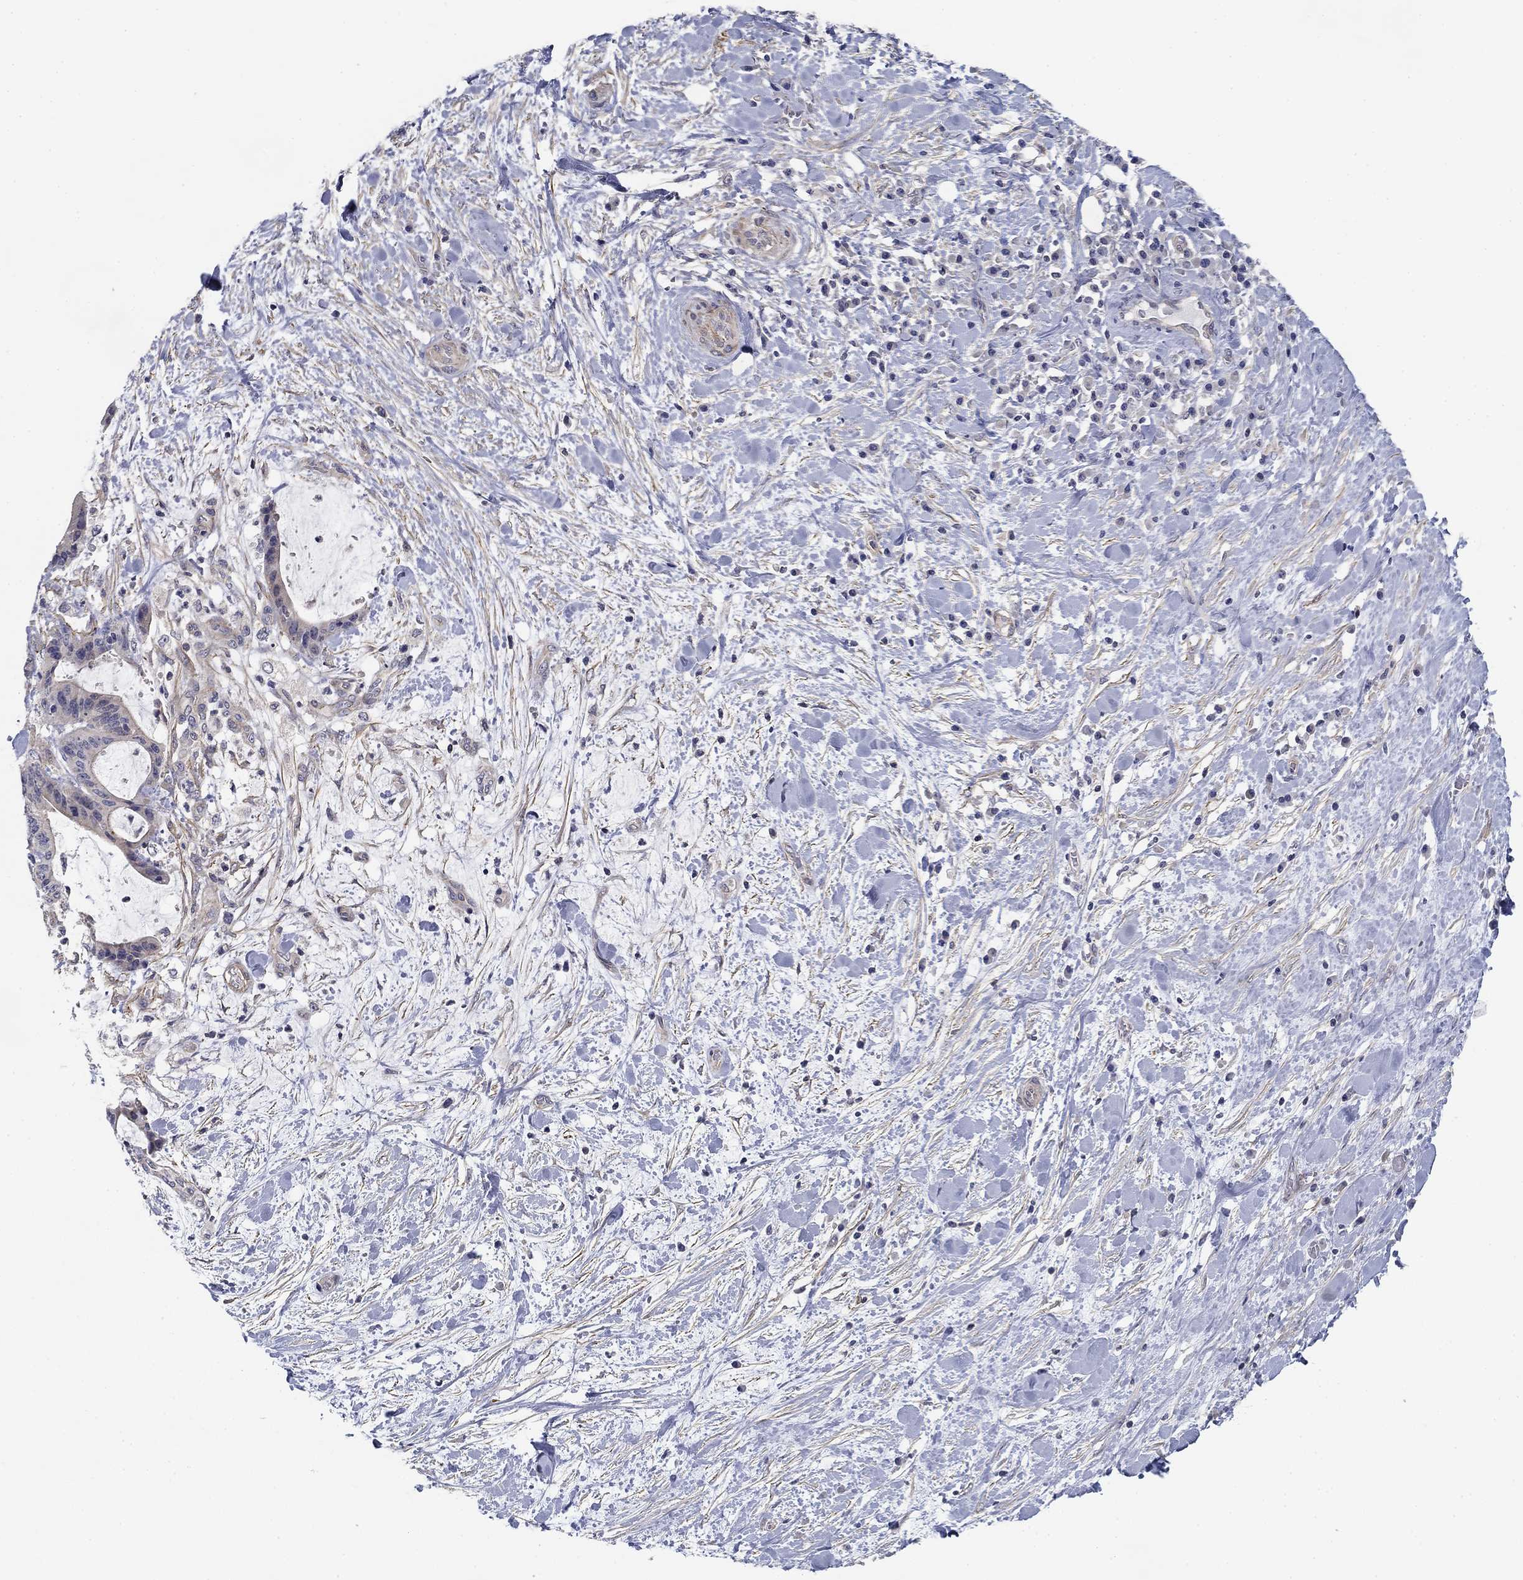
{"staining": {"intensity": "negative", "quantity": "none", "location": "none"}, "tissue": "liver cancer", "cell_type": "Tumor cells", "image_type": "cancer", "snomed": [{"axis": "morphology", "description": "Cholangiocarcinoma"}, {"axis": "topography", "description": "Liver"}], "caption": "Protein analysis of liver cancer demonstrates no significant expression in tumor cells.", "gene": "GRK7", "patient": {"sex": "female", "age": 73}}